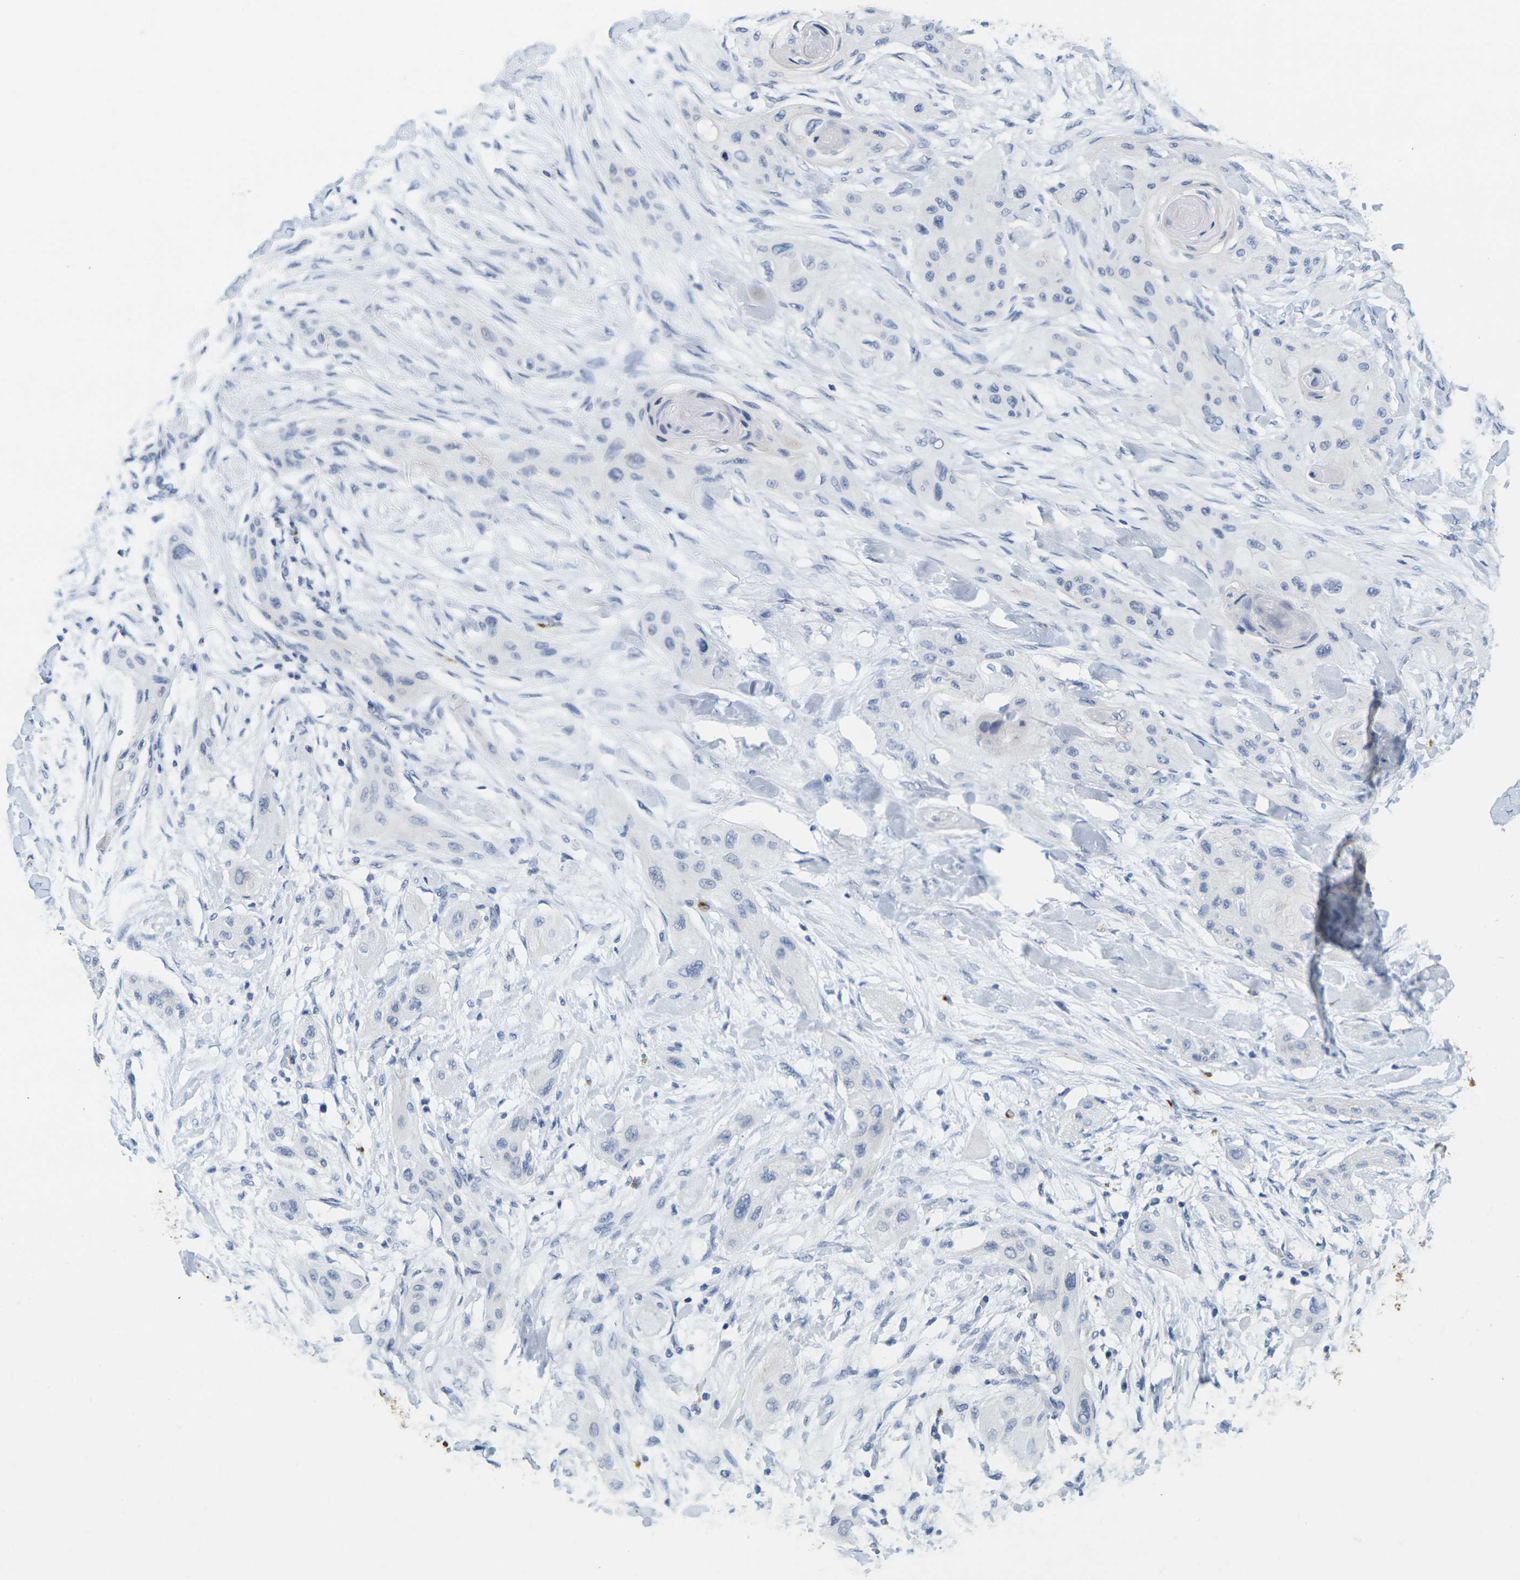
{"staining": {"intensity": "negative", "quantity": "none", "location": "none"}, "tissue": "lung cancer", "cell_type": "Tumor cells", "image_type": "cancer", "snomed": [{"axis": "morphology", "description": "Squamous cell carcinoma, NOS"}, {"axis": "topography", "description": "Lung"}], "caption": "This is an immunohistochemistry (IHC) photomicrograph of human lung cancer. There is no expression in tumor cells.", "gene": "HLA-DOB", "patient": {"sex": "female", "age": 47}}